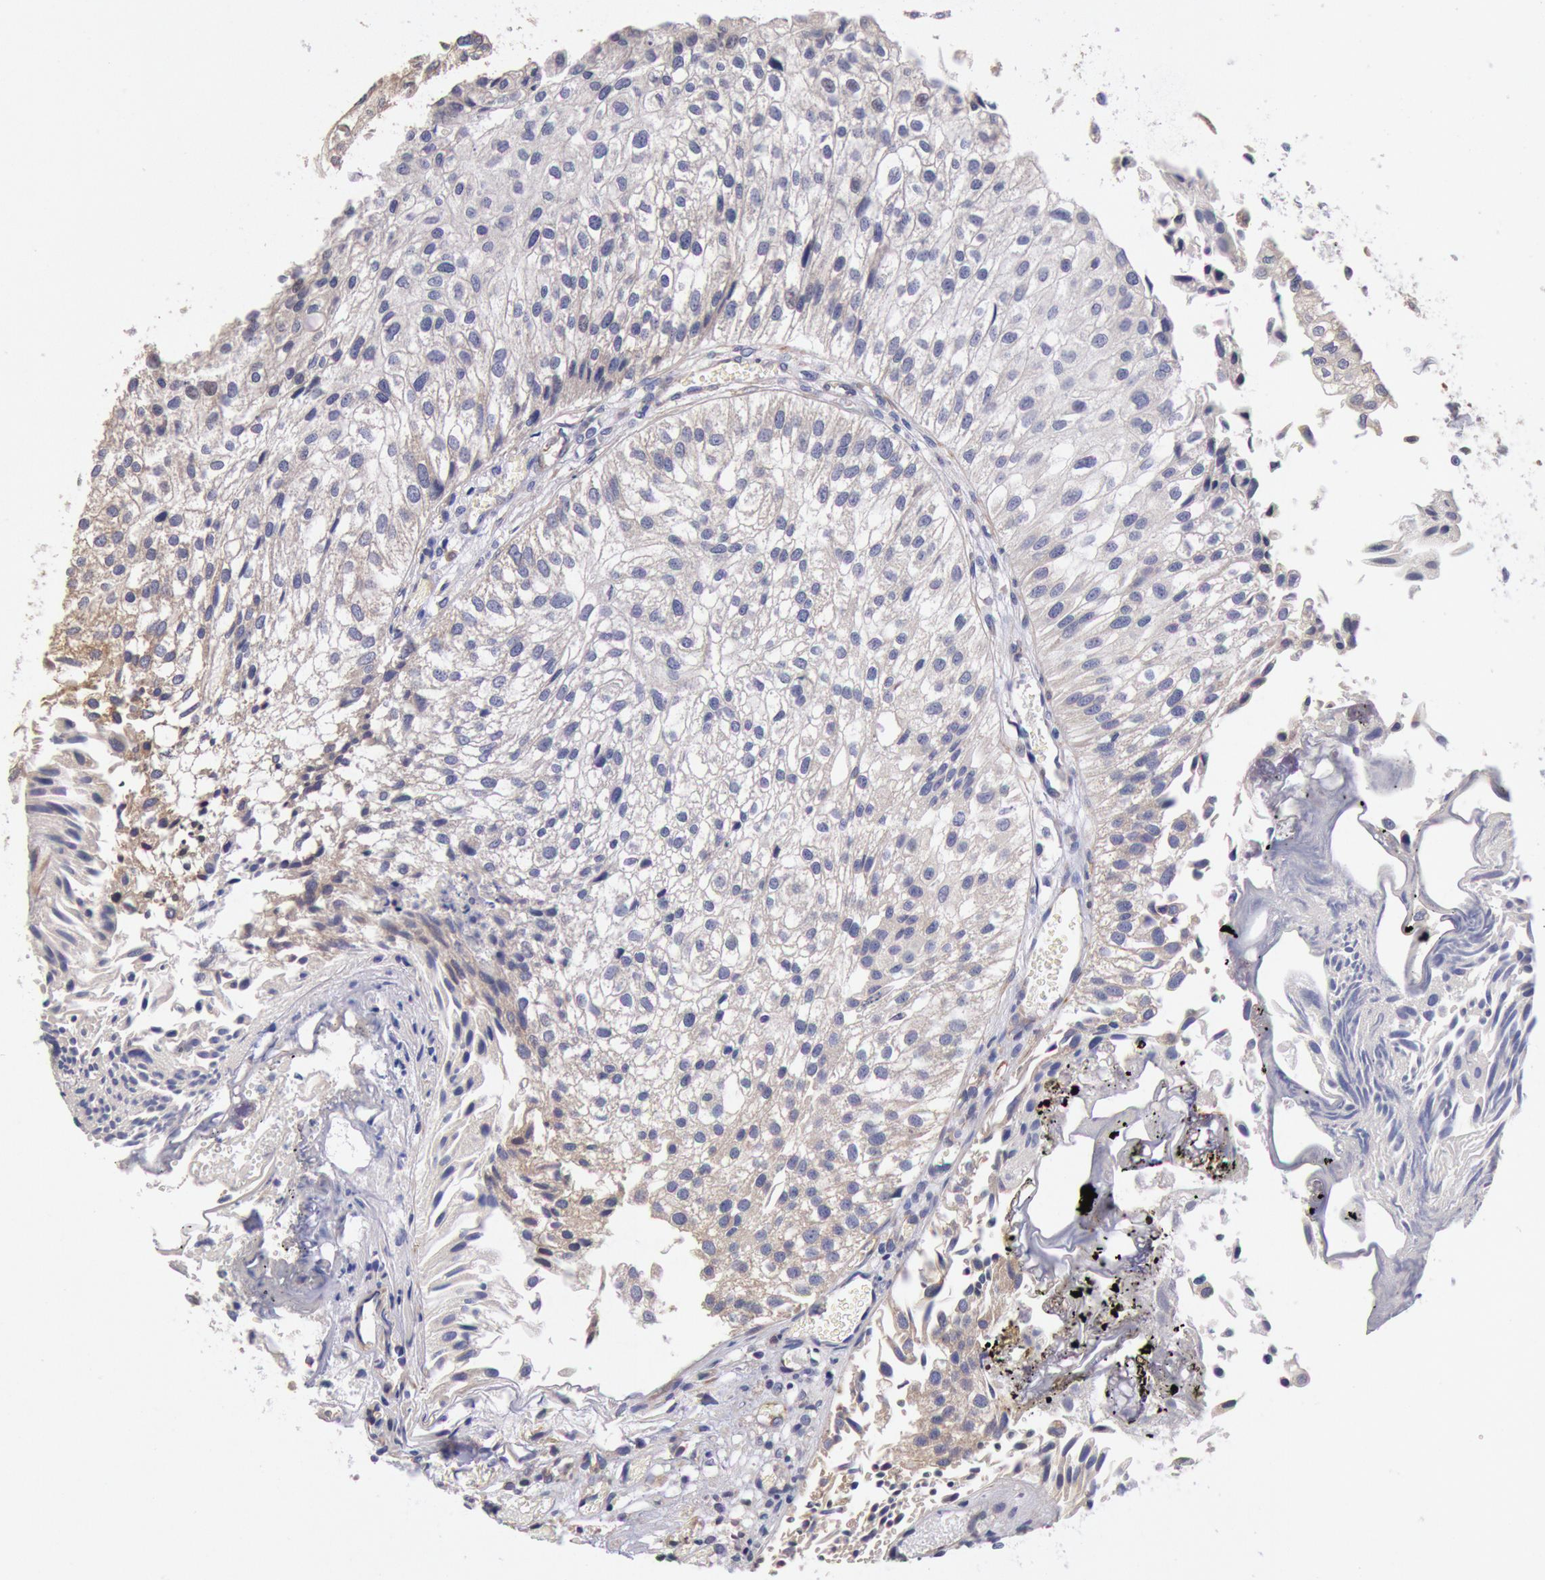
{"staining": {"intensity": "weak", "quantity": "<25%", "location": "cytoplasmic/membranous"}, "tissue": "urothelial cancer", "cell_type": "Tumor cells", "image_type": "cancer", "snomed": [{"axis": "morphology", "description": "Urothelial carcinoma, Low grade"}, {"axis": "topography", "description": "Urinary bladder"}], "caption": "The immunohistochemistry photomicrograph has no significant expression in tumor cells of urothelial cancer tissue.", "gene": "DRG1", "patient": {"sex": "female", "age": 89}}